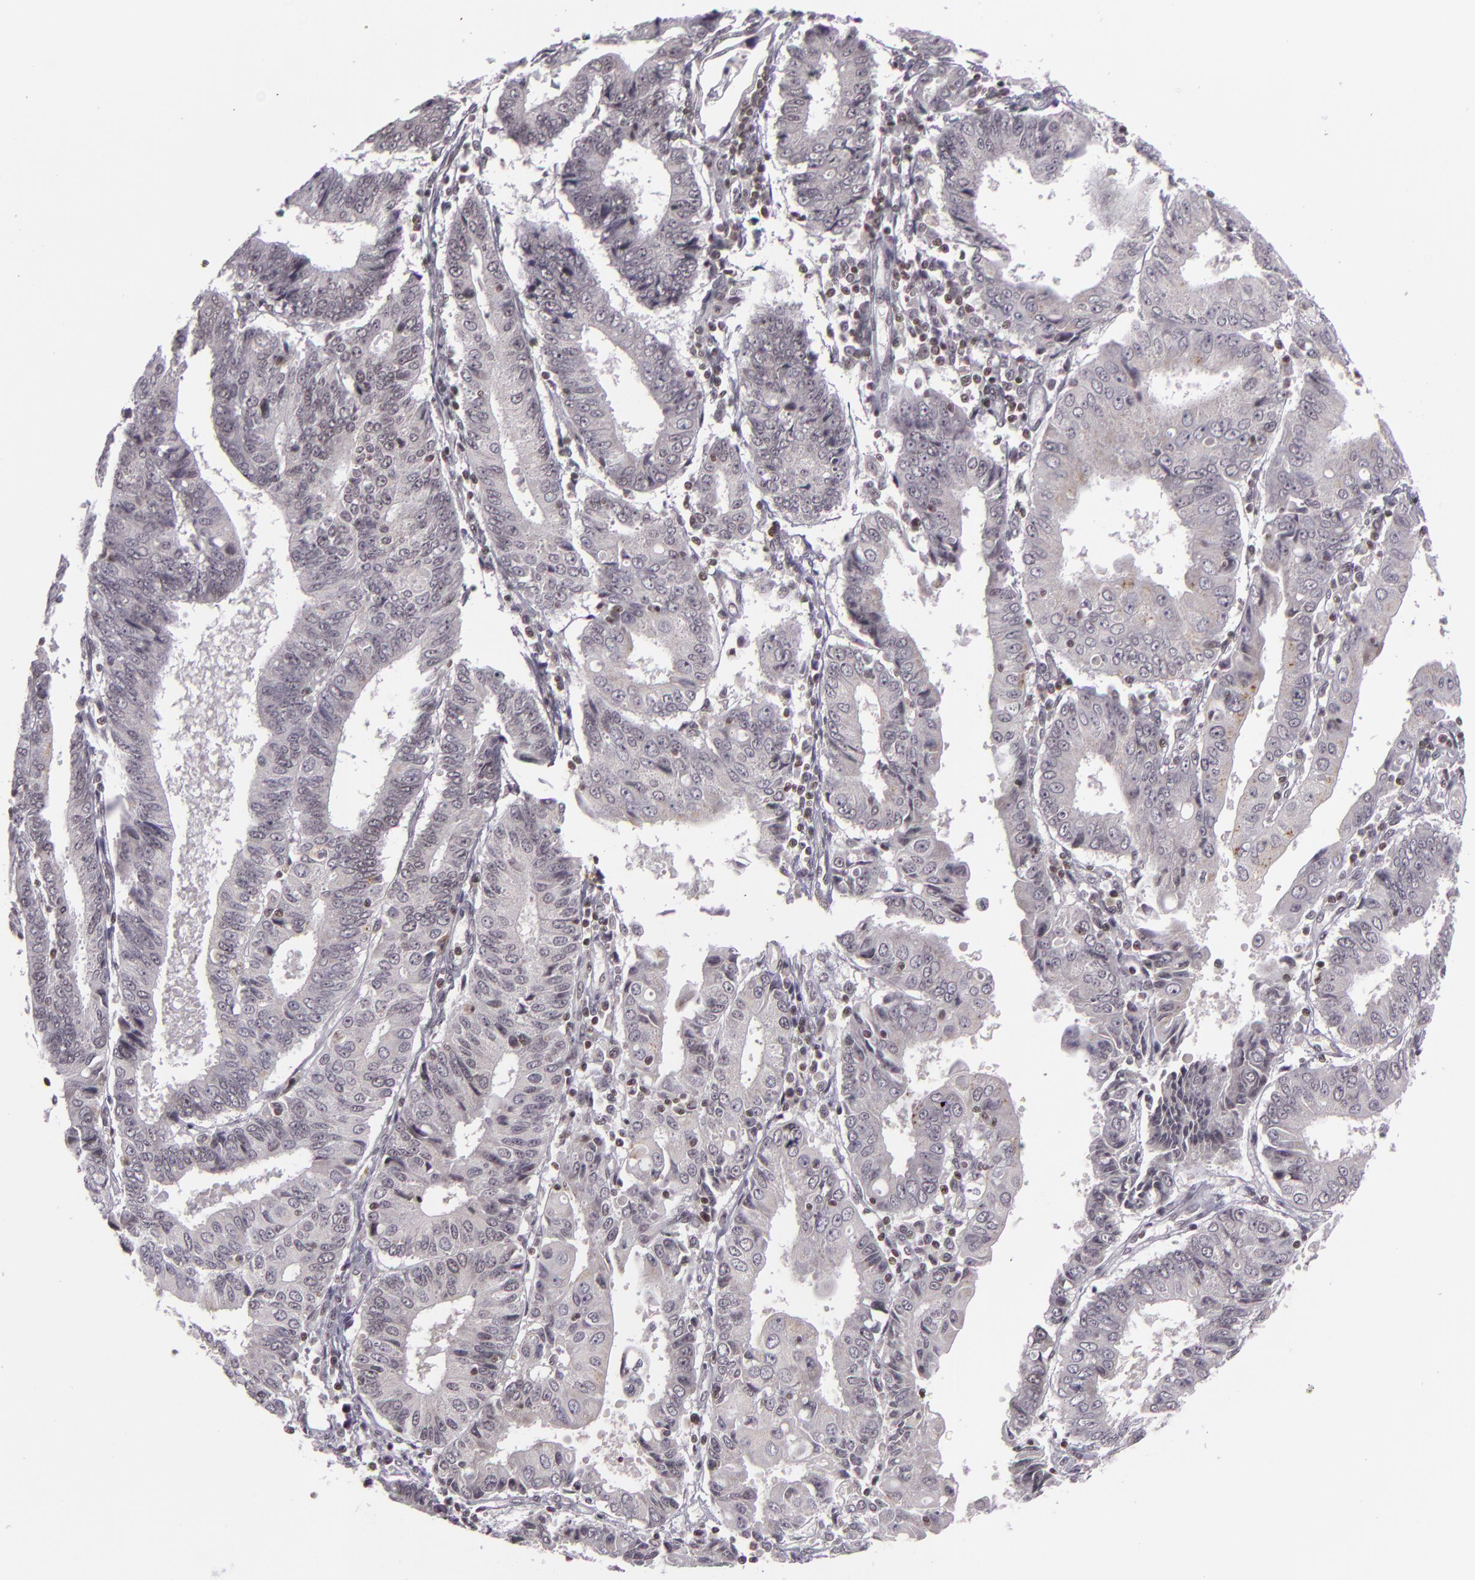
{"staining": {"intensity": "weak", "quantity": ">75%", "location": "cytoplasmic/membranous"}, "tissue": "endometrial cancer", "cell_type": "Tumor cells", "image_type": "cancer", "snomed": [{"axis": "morphology", "description": "Adenocarcinoma, NOS"}, {"axis": "topography", "description": "Endometrium"}], "caption": "The photomicrograph demonstrates immunohistochemical staining of endometrial cancer. There is weak cytoplasmic/membranous positivity is present in about >75% of tumor cells.", "gene": "ZFX", "patient": {"sex": "female", "age": 75}}